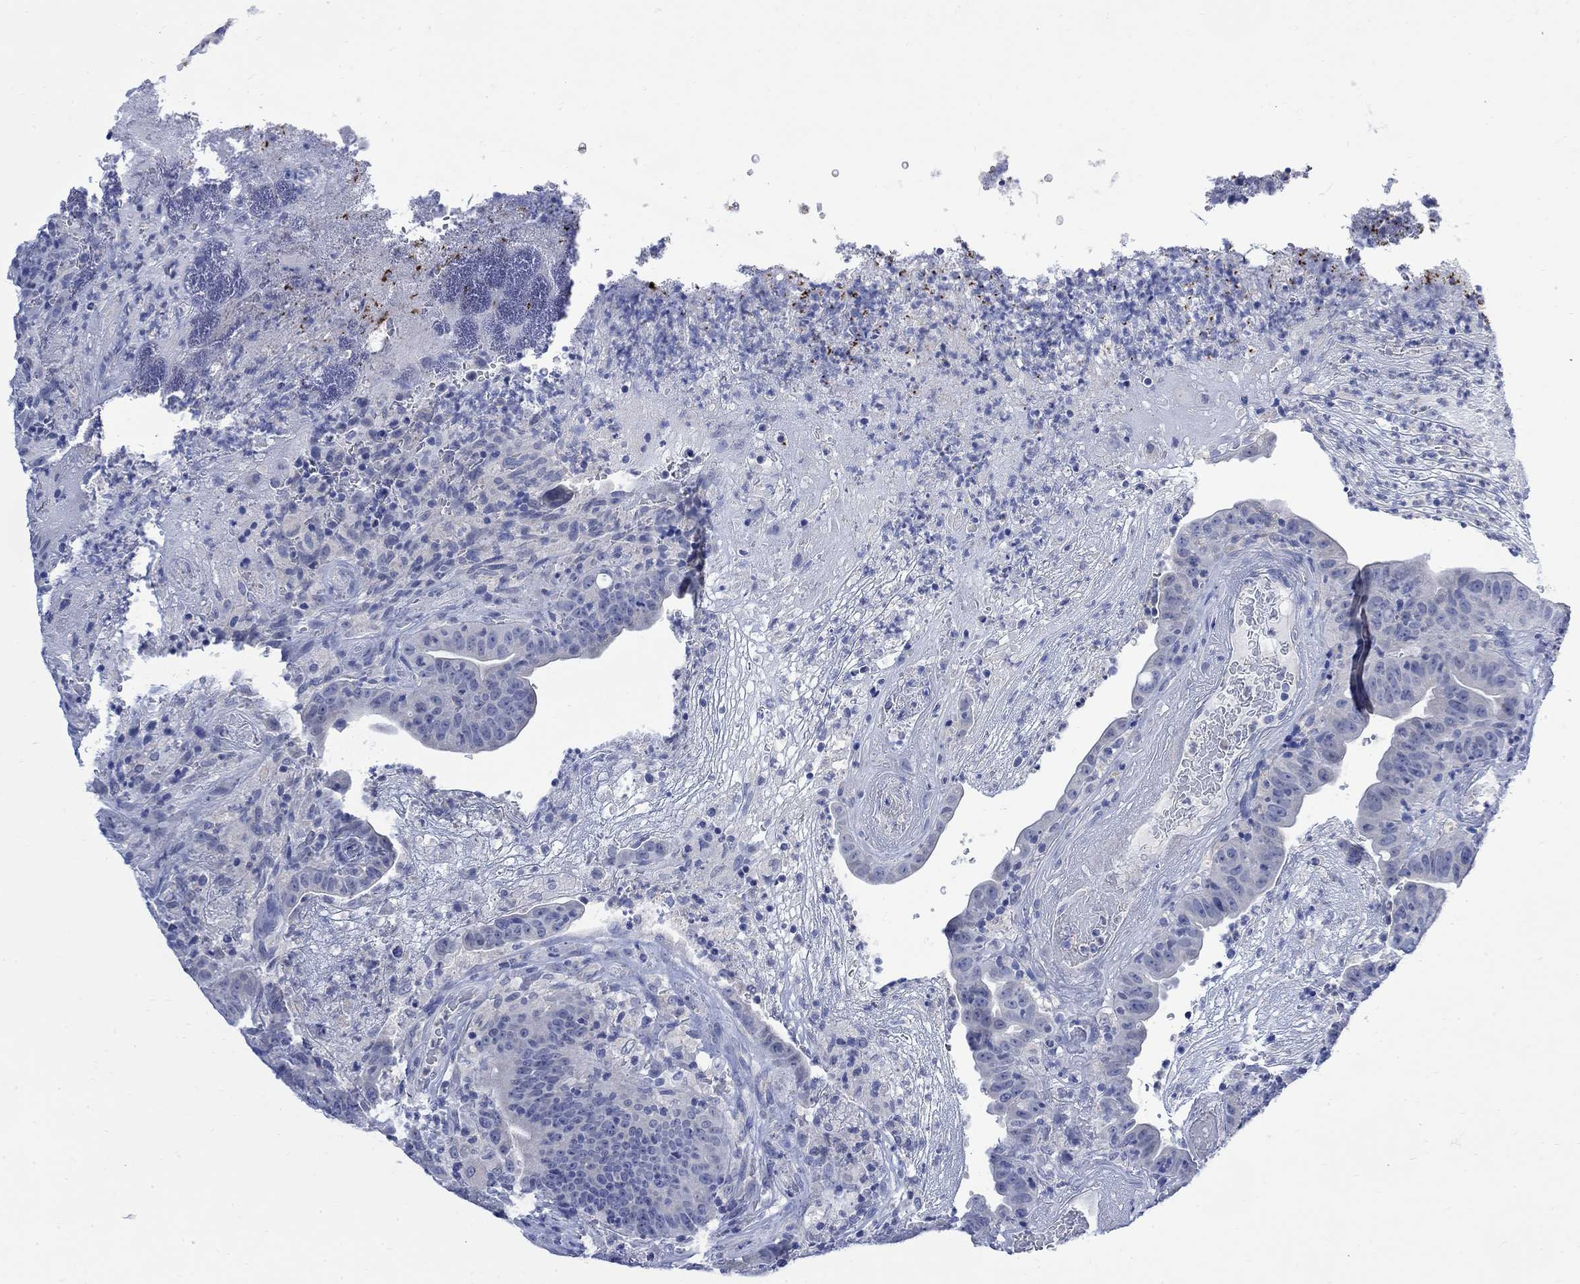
{"staining": {"intensity": "negative", "quantity": "none", "location": "none"}, "tissue": "colorectal cancer", "cell_type": "Tumor cells", "image_type": "cancer", "snomed": [{"axis": "morphology", "description": "Adenocarcinoma, NOS"}, {"axis": "topography", "description": "Colon"}], "caption": "A photomicrograph of adenocarcinoma (colorectal) stained for a protein displays no brown staining in tumor cells.", "gene": "FBP2", "patient": {"sex": "female", "age": 75}}